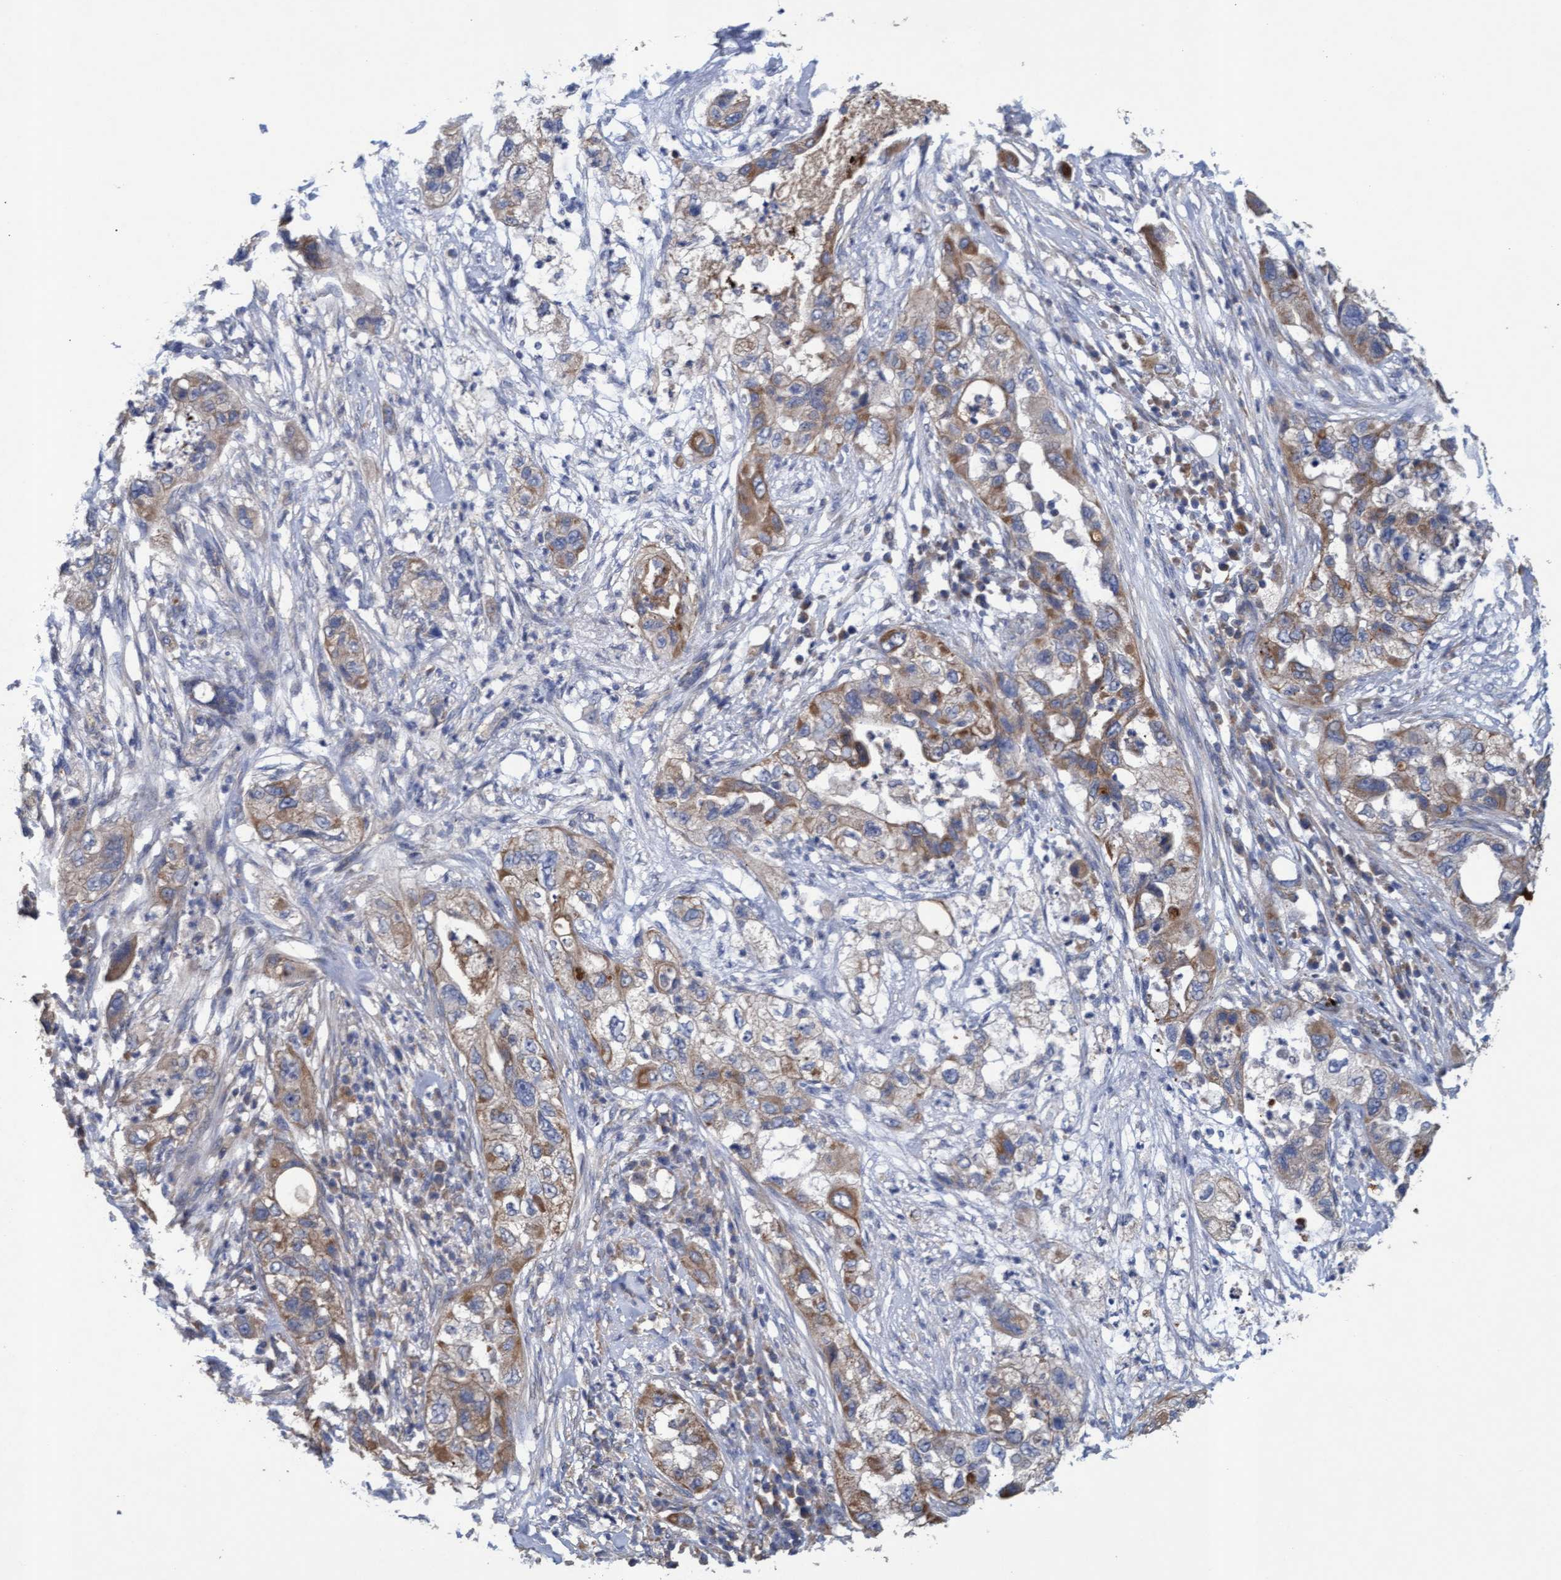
{"staining": {"intensity": "moderate", "quantity": ">75%", "location": "cytoplasmic/membranous"}, "tissue": "pancreatic cancer", "cell_type": "Tumor cells", "image_type": "cancer", "snomed": [{"axis": "morphology", "description": "Adenocarcinoma, NOS"}, {"axis": "topography", "description": "Pancreas"}], "caption": "High-power microscopy captured an immunohistochemistry (IHC) histopathology image of adenocarcinoma (pancreatic), revealing moderate cytoplasmic/membranous positivity in approximately >75% of tumor cells. Using DAB (3,3'-diaminobenzidine) (brown) and hematoxylin (blue) stains, captured at high magnification using brightfield microscopy.", "gene": "MRPL38", "patient": {"sex": "female", "age": 78}}